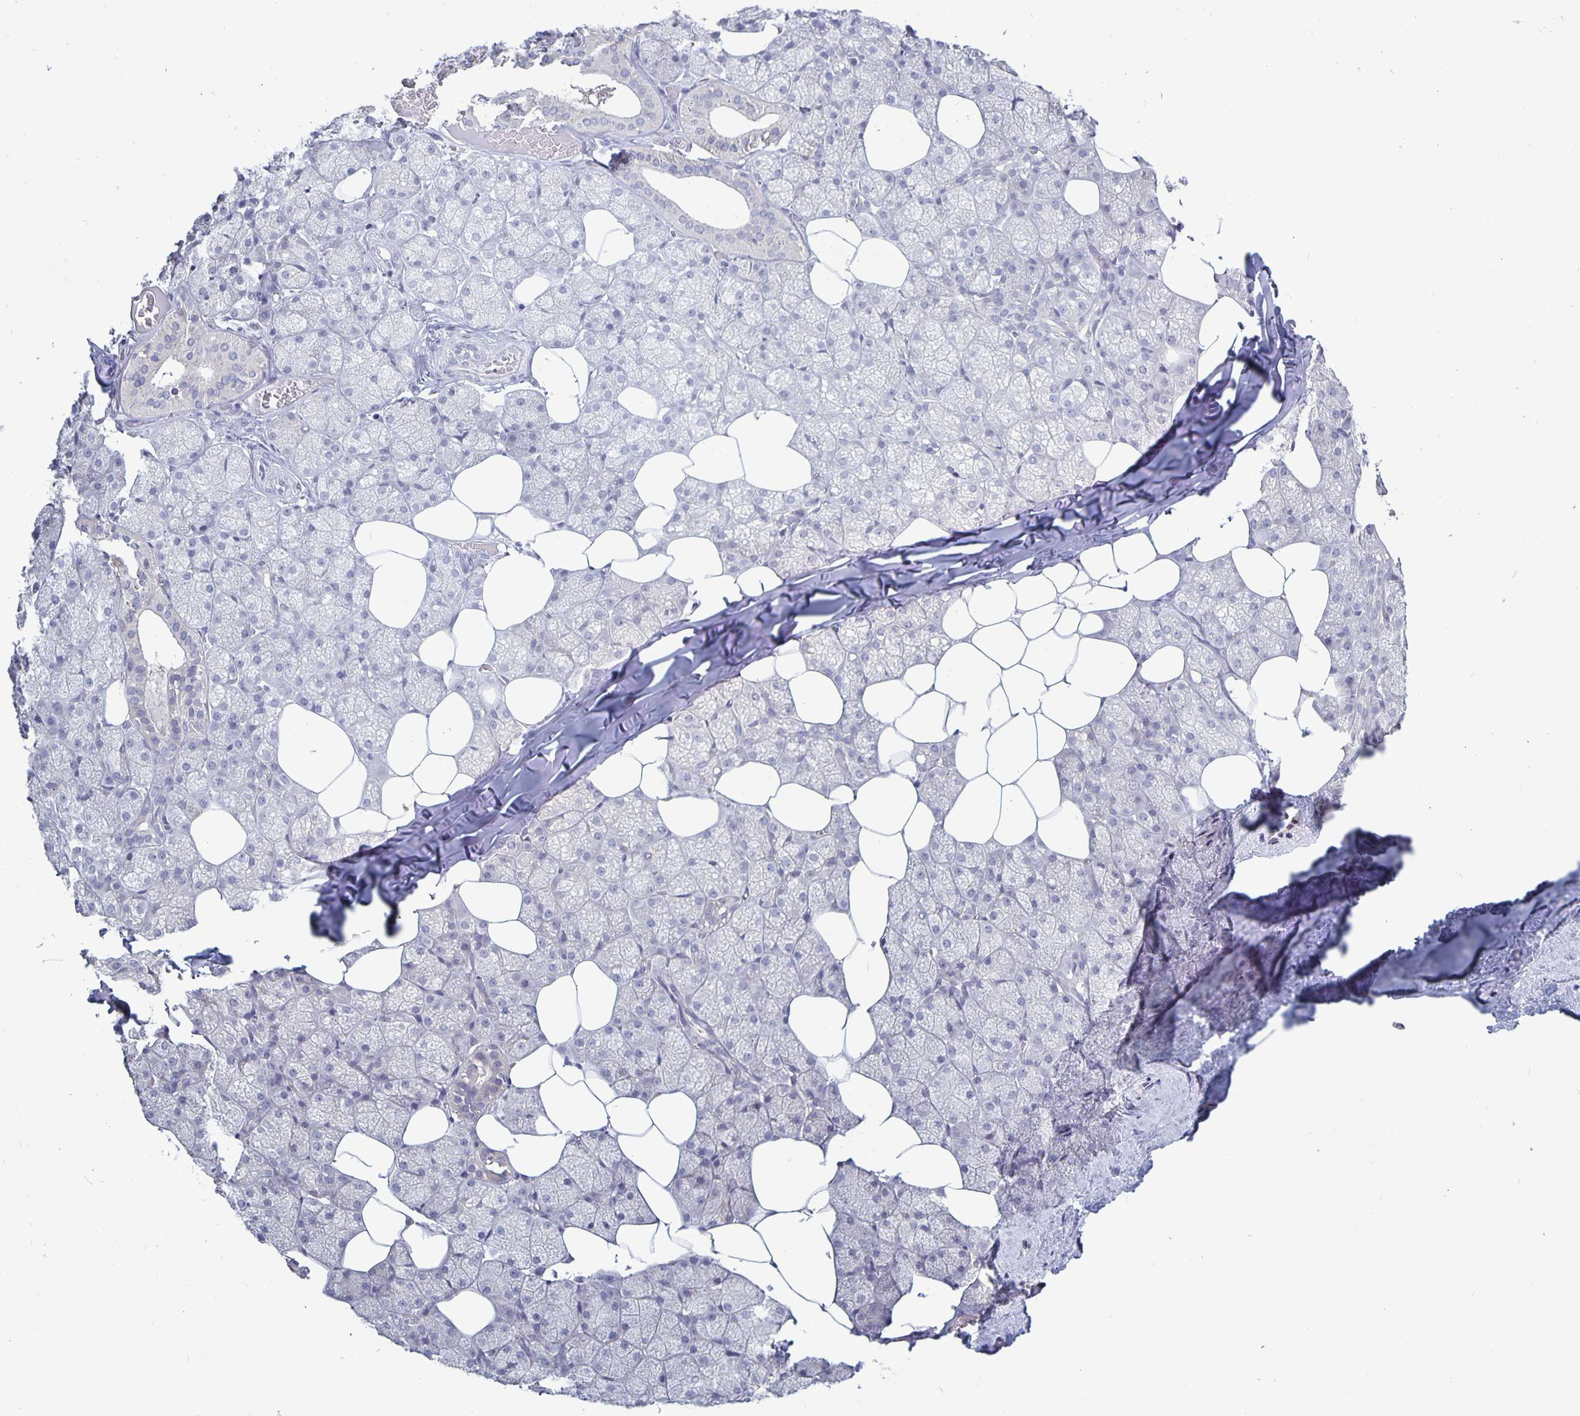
{"staining": {"intensity": "negative", "quantity": "none", "location": "none"}, "tissue": "salivary gland", "cell_type": "Glandular cells", "image_type": "normal", "snomed": [{"axis": "morphology", "description": "Normal tissue, NOS"}, {"axis": "topography", "description": "Salivary gland"}, {"axis": "topography", "description": "Peripheral nerve tissue"}], "caption": "Salivary gland stained for a protein using IHC displays no expression glandular cells.", "gene": "PLCB3", "patient": {"sex": "male", "age": 38}}